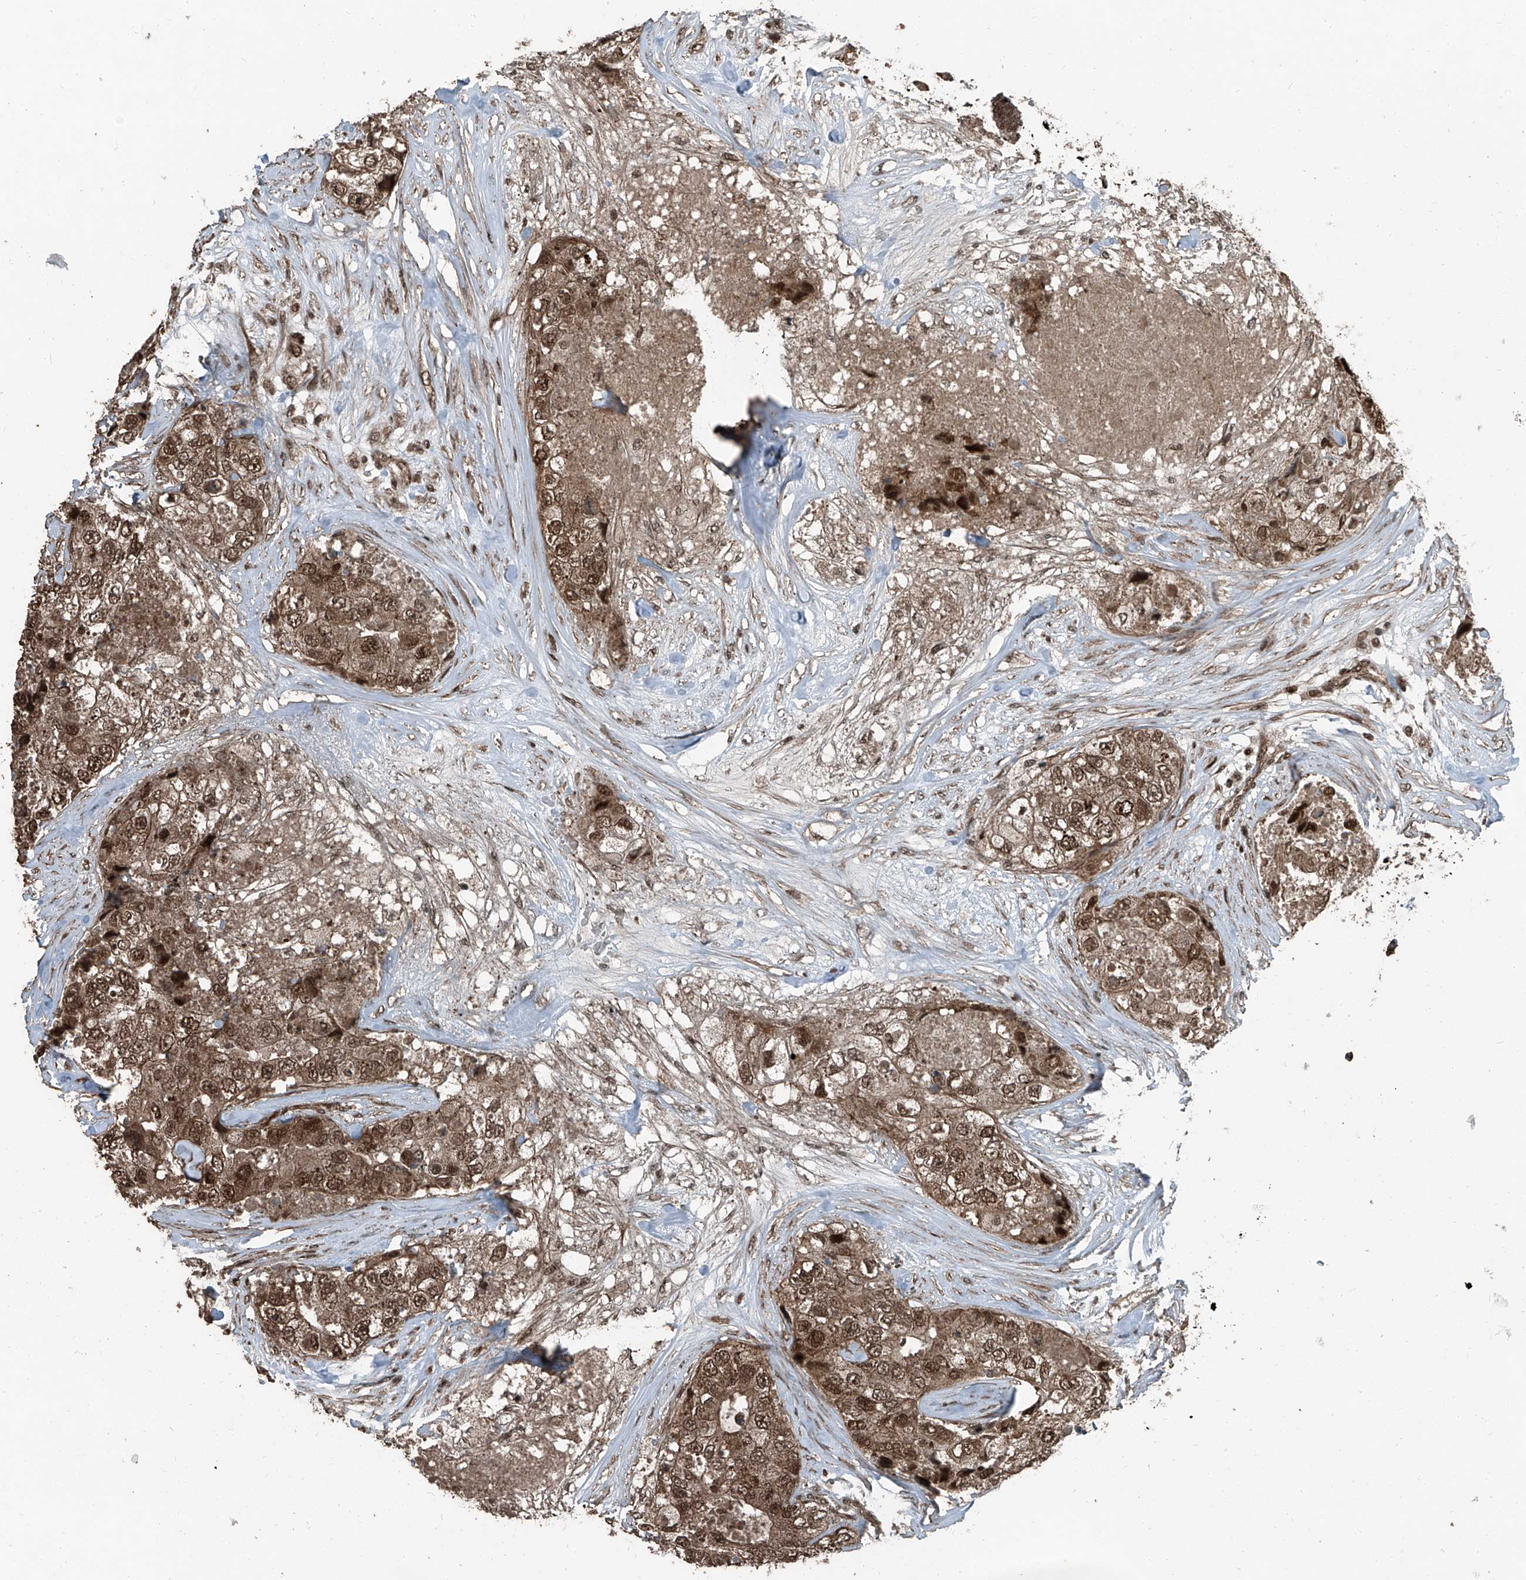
{"staining": {"intensity": "moderate", "quantity": ">75%", "location": "cytoplasmic/membranous,nuclear"}, "tissue": "breast cancer", "cell_type": "Tumor cells", "image_type": "cancer", "snomed": [{"axis": "morphology", "description": "Duct carcinoma"}, {"axis": "topography", "description": "Breast"}], "caption": "The histopathology image demonstrates staining of invasive ductal carcinoma (breast), revealing moderate cytoplasmic/membranous and nuclear protein positivity (brown color) within tumor cells.", "gene": "ZNF570", "patient": {"sex": "female", "age": 62}}